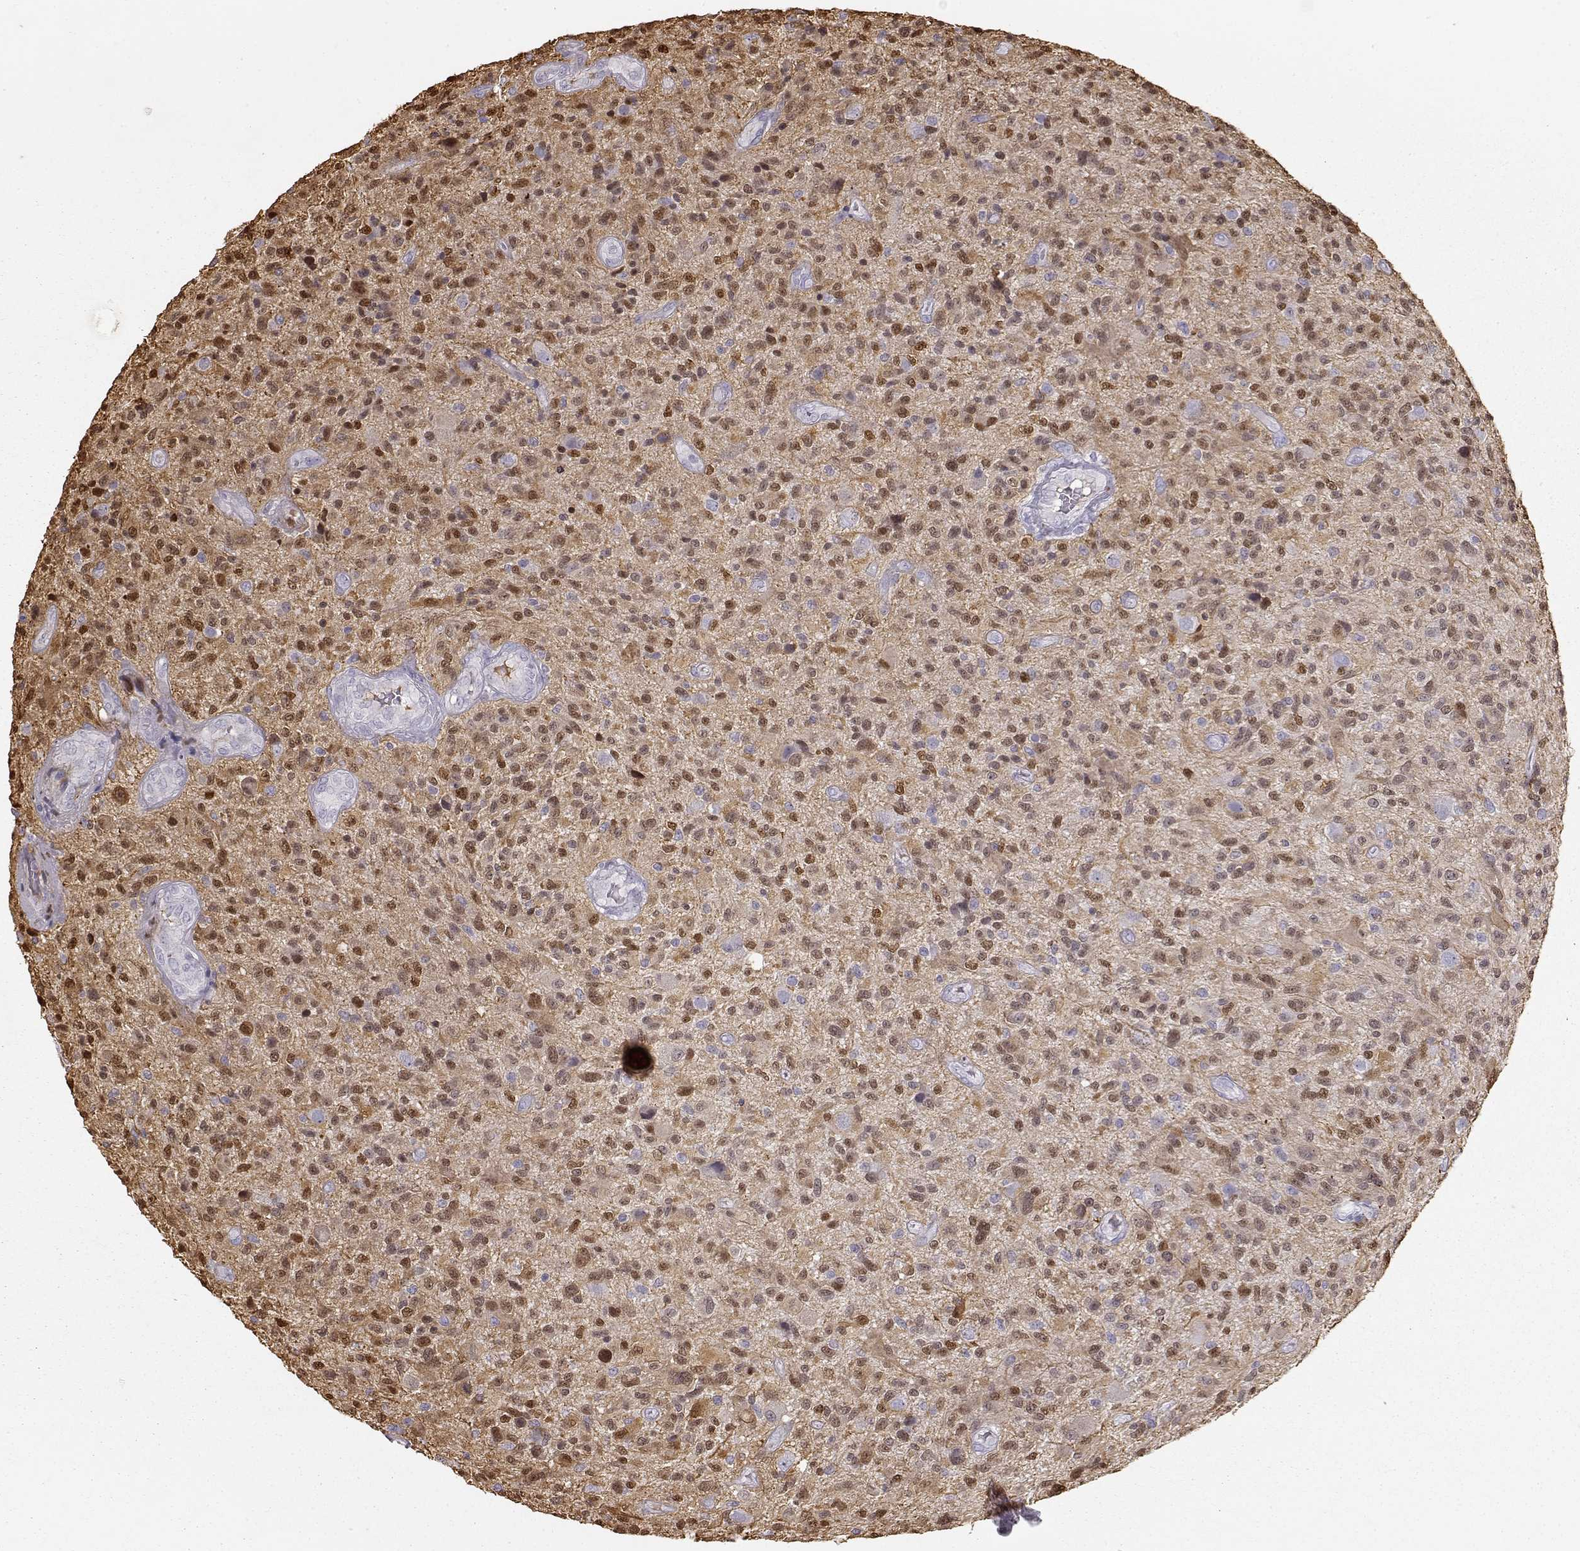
{"staining": {"intensity": "weak", "quantity": ">75%", "location": "cytoplasmic/membranous,nuclear"}, "tissue": "glioma", "cell_type": "Tumor cells", "image_type": "cancer", "snomed": [{"axis": "morphology", "description": "Glioma, malignant, High grade"}, {"axis": "topography", "description": "Brain"}], "caption": "DAB (3,3'-diaminobenzidine) immunohistochemical staining of glioma displays weak cytoplasmic/membranous and nuclear protein staining in about >75% of tumor cells.", "gene": "S100B", "patient": {"sex": "male", "age": 47}}